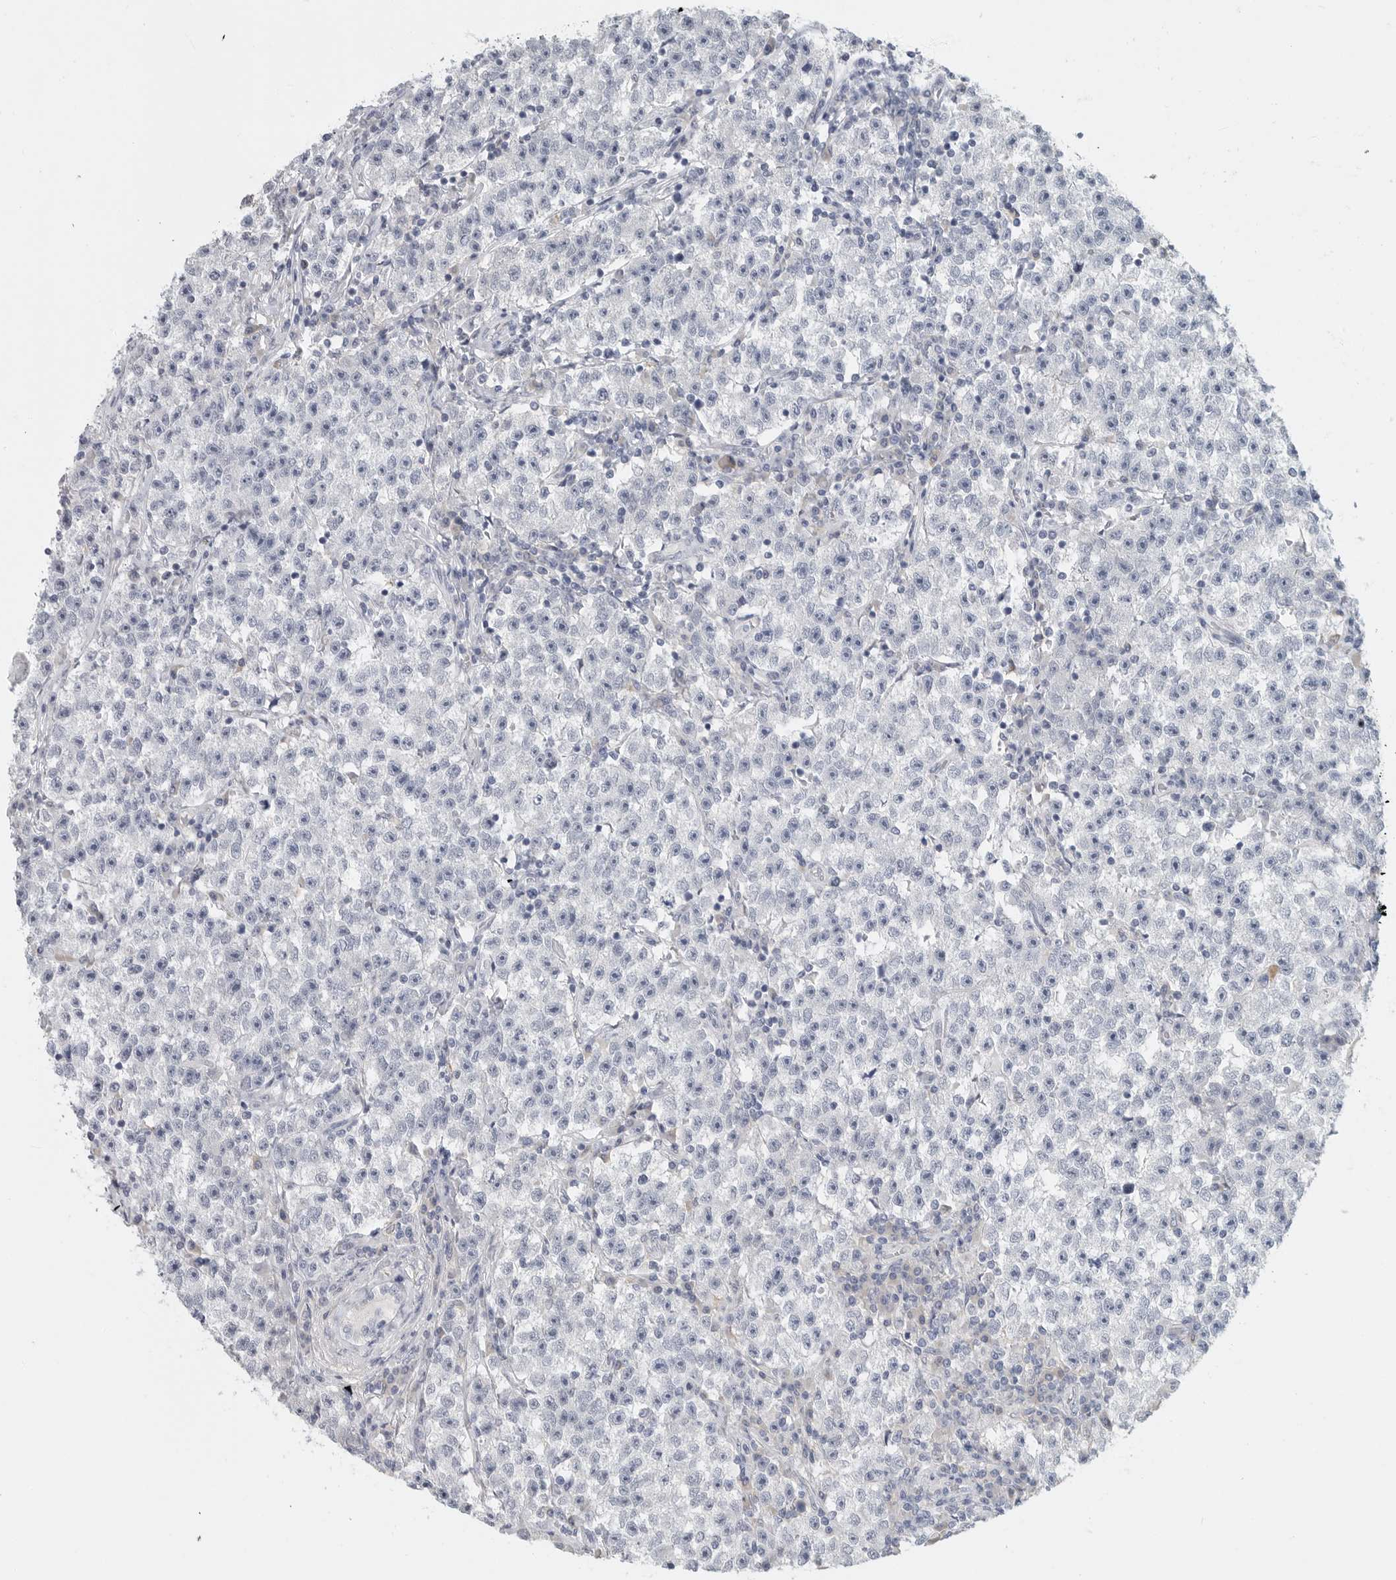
{"staining": {"intensity": "negative", "quantity": "none", "location": "none"}, "tissue": "testis cancer", "cell_type": "Tumor cells", "image_type": "cancer", "snomed": [{"axis": "morphology", "description": "Seminoma, NOS"}, {"axis": "topography", "description": "Testis"}], "caption": "Immunohistochemistry (IHC) micrograph of human testis cancer (seminoma) stained for a protein (brown), which reveals no staining in tumor cells. (DAB (3,3'-diaminobenzidine) immunohistochemistry (IHC) with hematoxylin counter stain).", "gene": "PAM", "patient": {"sex": "male", "age": 22}}